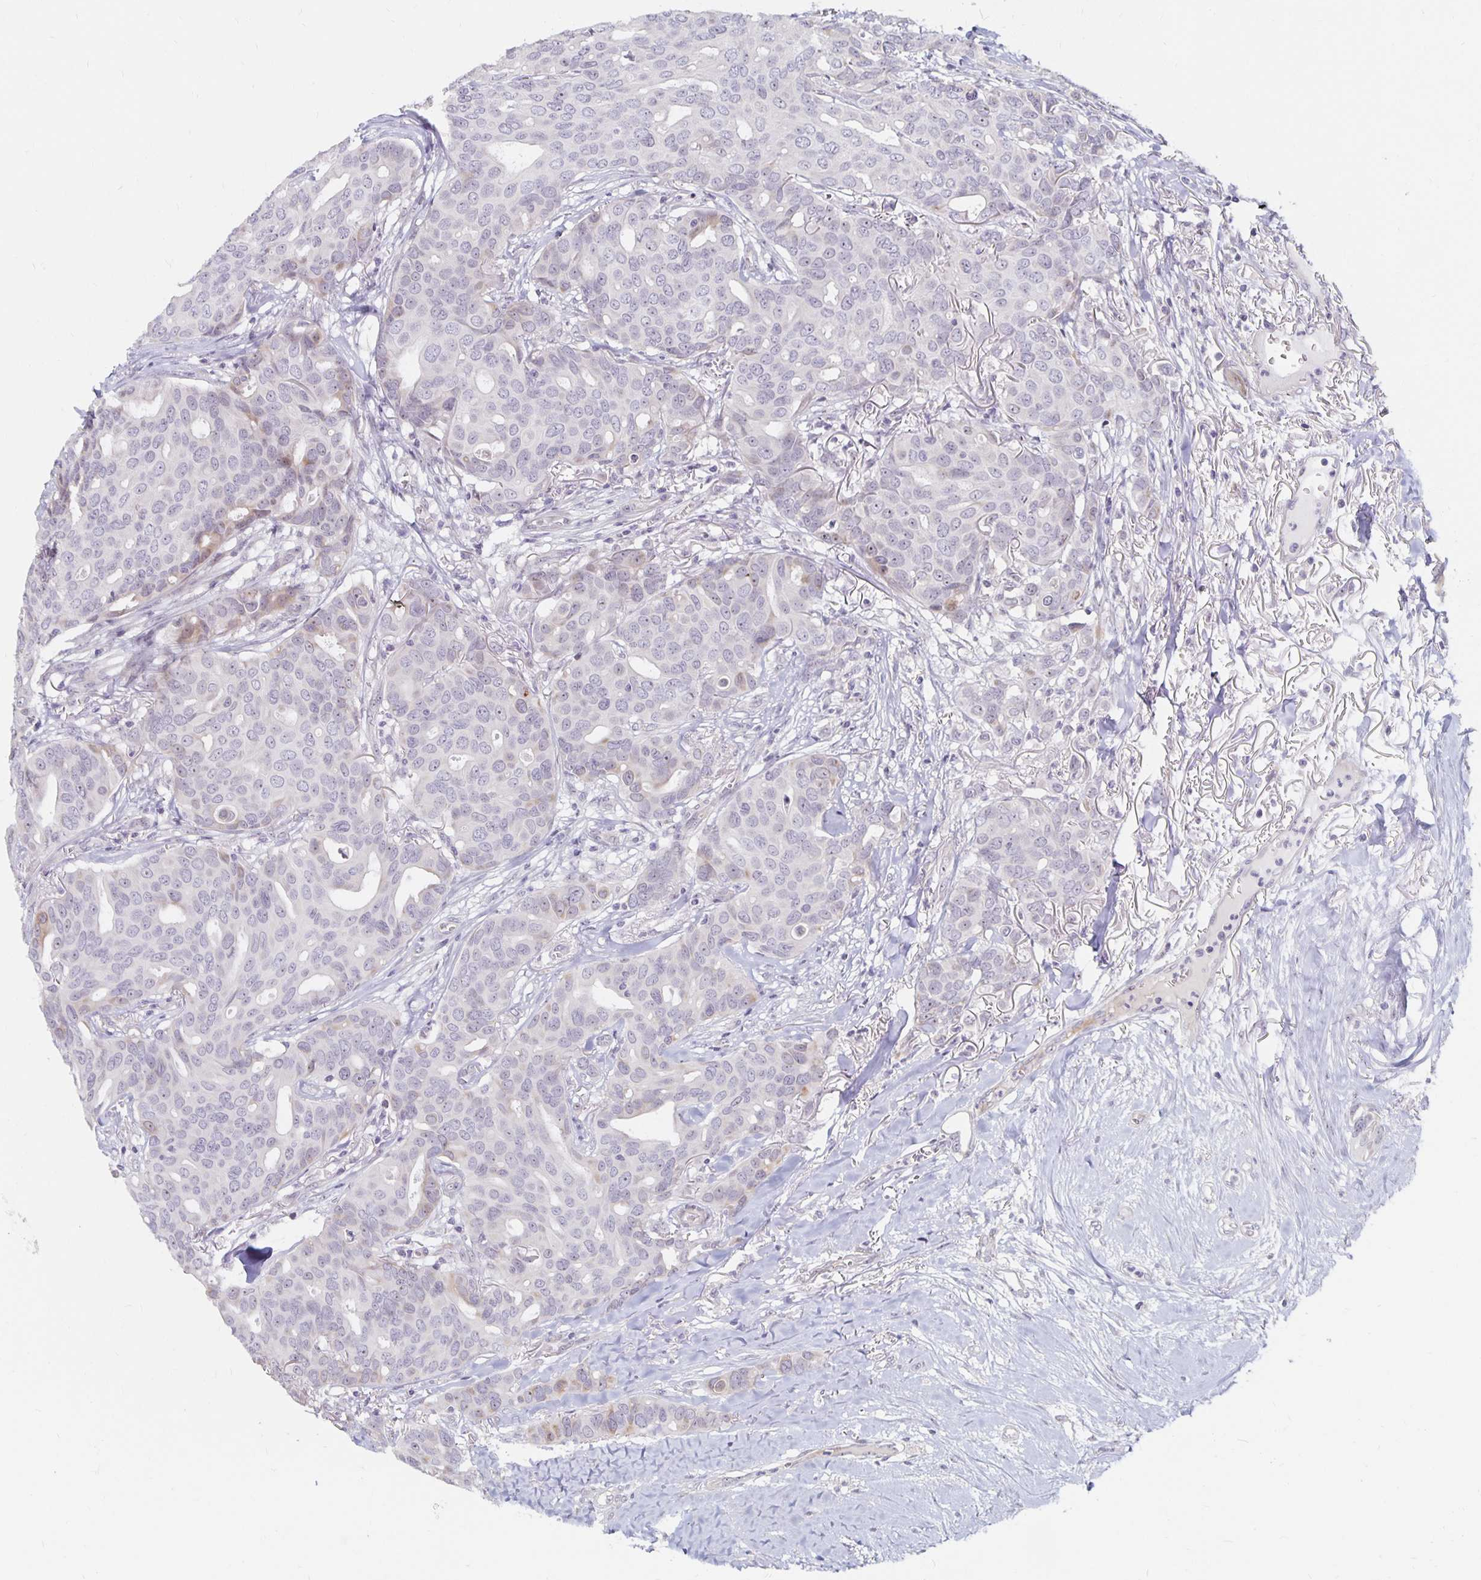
{"staining": {"intensity": "negative", "quantity": "none", "location": "none"}, "tissue": "breast cancer", "cell_type": "Tumor cells", "image_type": "cancer", "snomed": [{"axis": "morphology", "description": "Duct carcinoma"}, {"axis": "topography", "description": "Breast"}], "caption": "IHC image of human breast cancer (intraductal carcinoma) stained for a protein (brown), which demonstrates no expression in tumor cells.", "gene": "NUP85", "patient": {"sex": "female", "age": 54}}